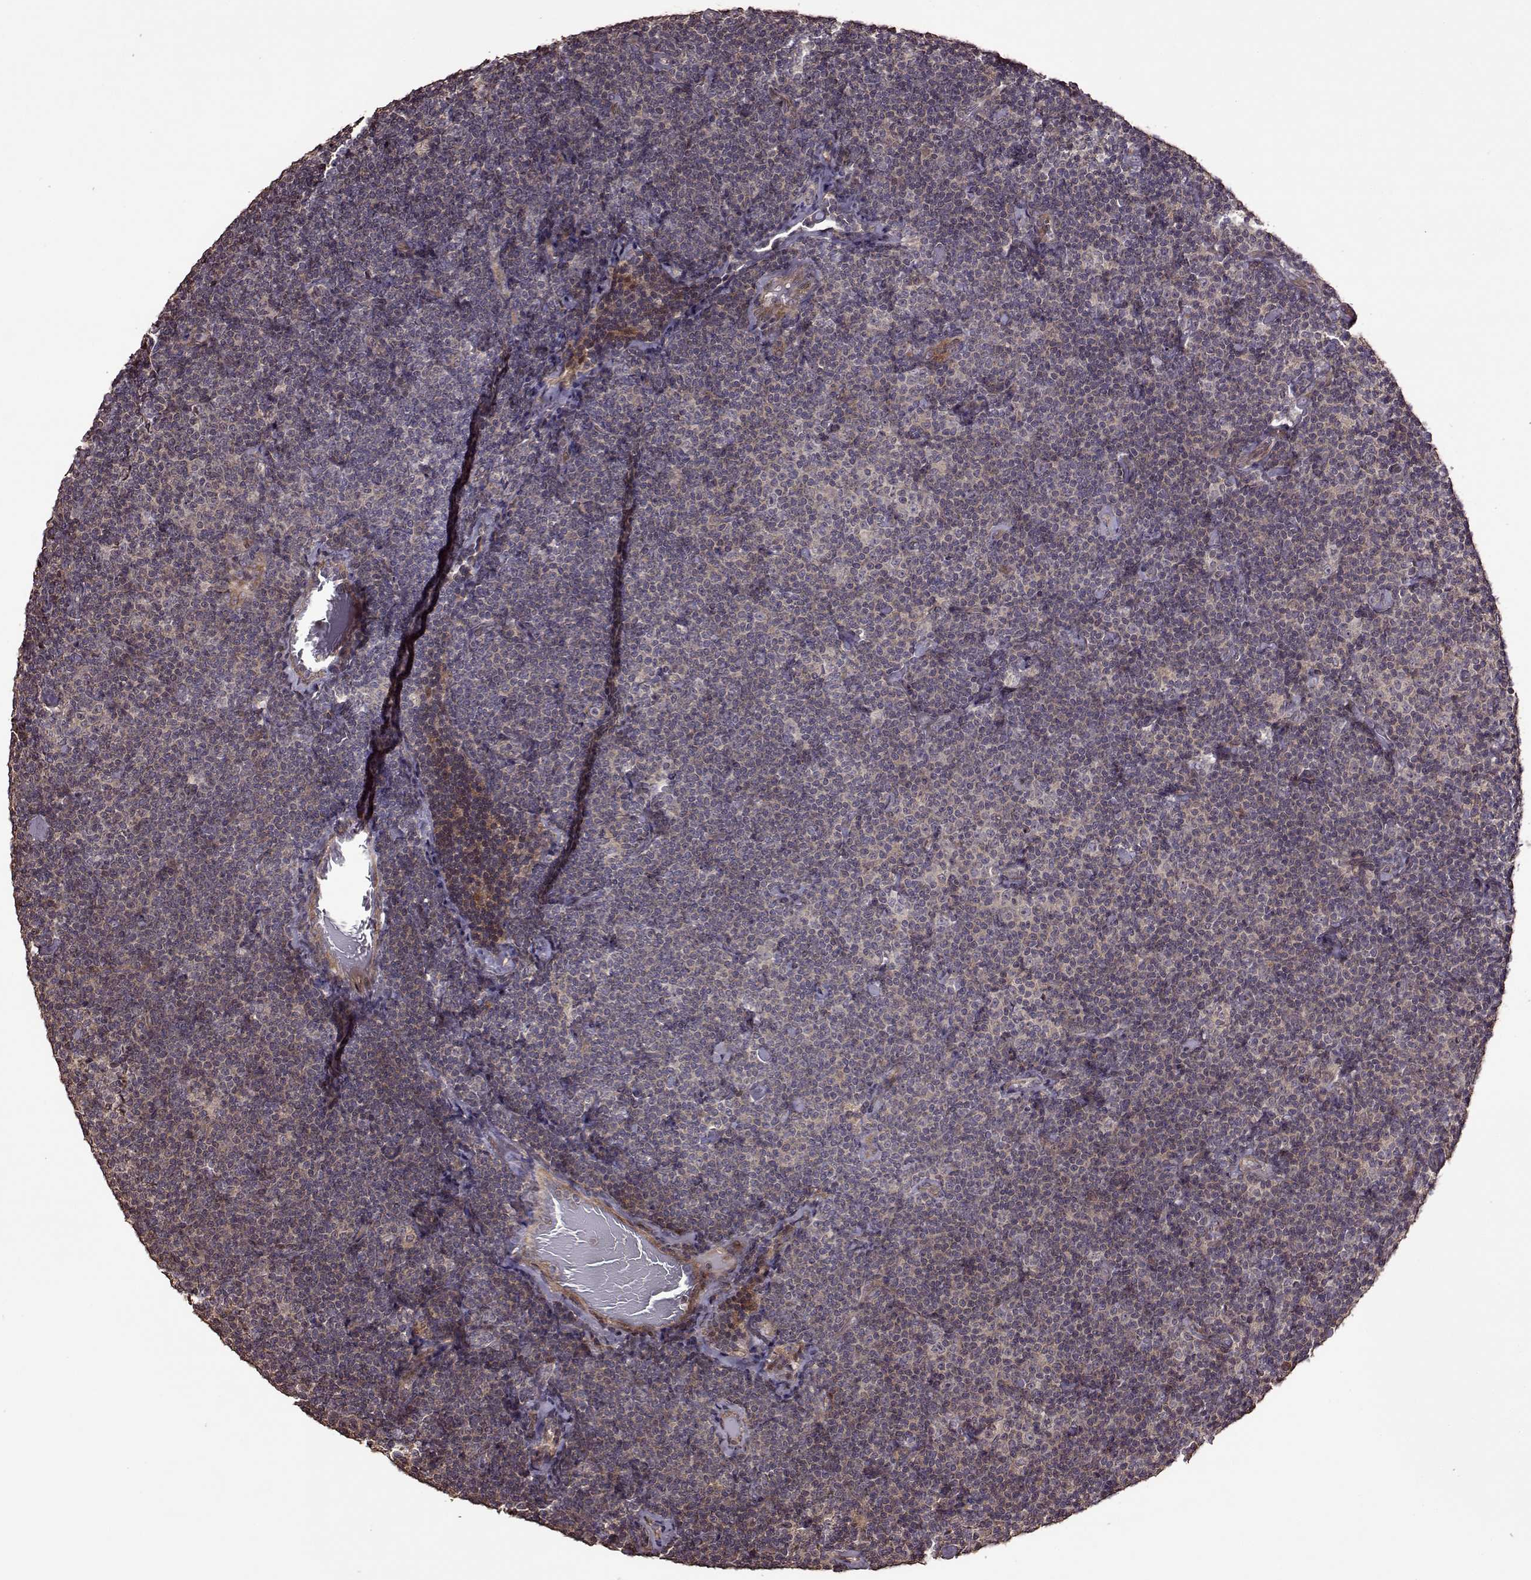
{"staining": {"intensity": "weak", "quantity": "25%-75%", "location": "cytoplasmic/membranous"}, "tissue": "lymphoma", "cell_type": "Tumor cells", "image_type": "cancer", "snomed": [{"axis": "morphology", "description": "Malignant lymphoma, non-Hodgkin's type, Low grade"}, {"axis": "topography", "description": "Lymph node"}], "caption": "Low-grade malignant lymphoma, non-Hodgkin's type was stained to show a protein in brown. There is low levels of weak cytoplasmic/membranous staining in approximately 25%-75% of tumor cells. Using DAB (3,3'-diaminobenzidine) (brown) and hematoxylin (blue) stains, captured at high magnification using brightfield microscopy.", "gene": "FBXW11", "patient": {"sex": "male", "age": 81}}